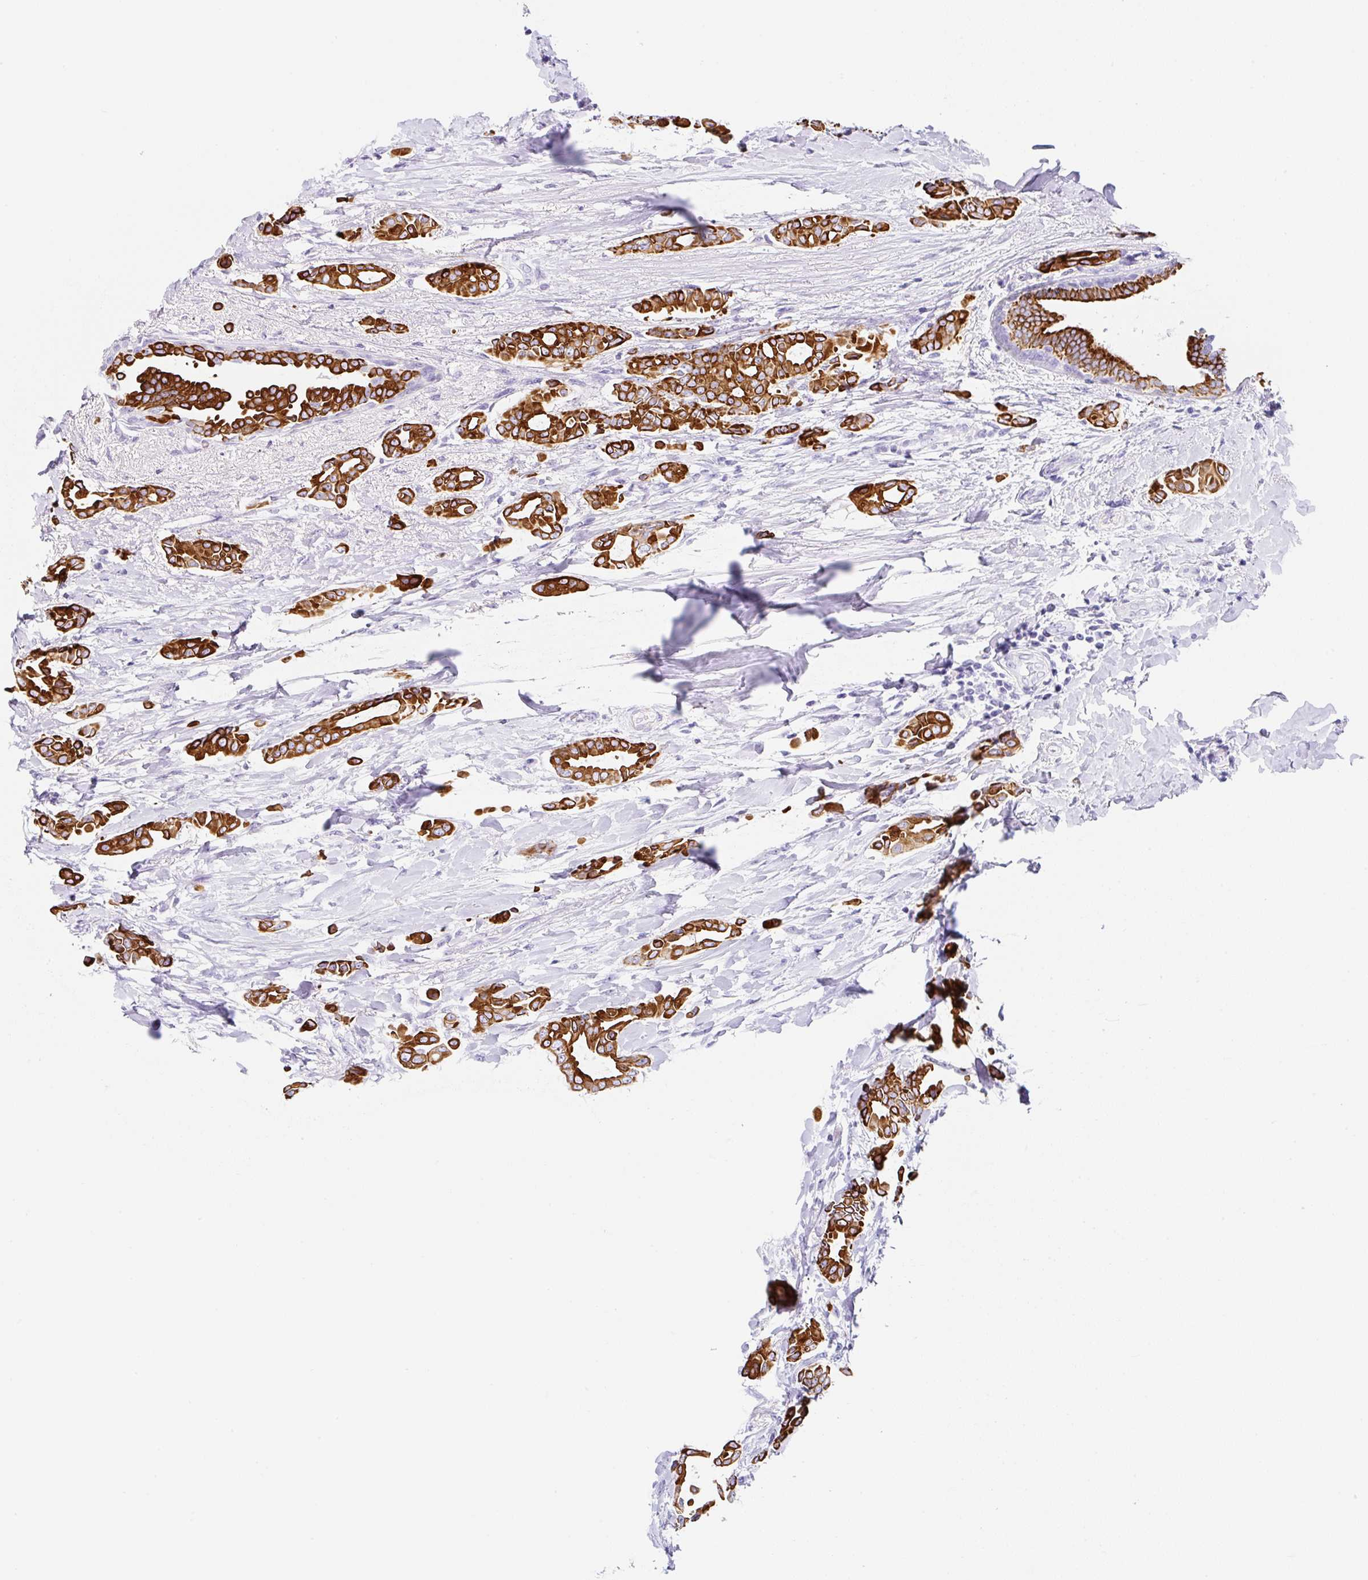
{"staining": {"intensity": "strong", "quantity": ">75%", "location": "cytoplasmic/membranous"}, "tissue": "breast cancer", "cell_type": "Tumor cells", "image_type": "cancer", "snomed": [{"axis": "morphology", "description": "Duct carcinoma"}, {"axis": "topography", "description": "Breast"}], "caption": "Strong cytoplasmic/membranous protein staining is identified in approximately >75% of tumor cells in breast intraductal carcinoma. (Stains: DAB (3,3'-diaminobenzidine) in brown, nuclei in blue, Microscopy: brightfield microscopy at high magnification).", "gene": "CLDND2", "patient": {"sex": "female", "age": 64}}